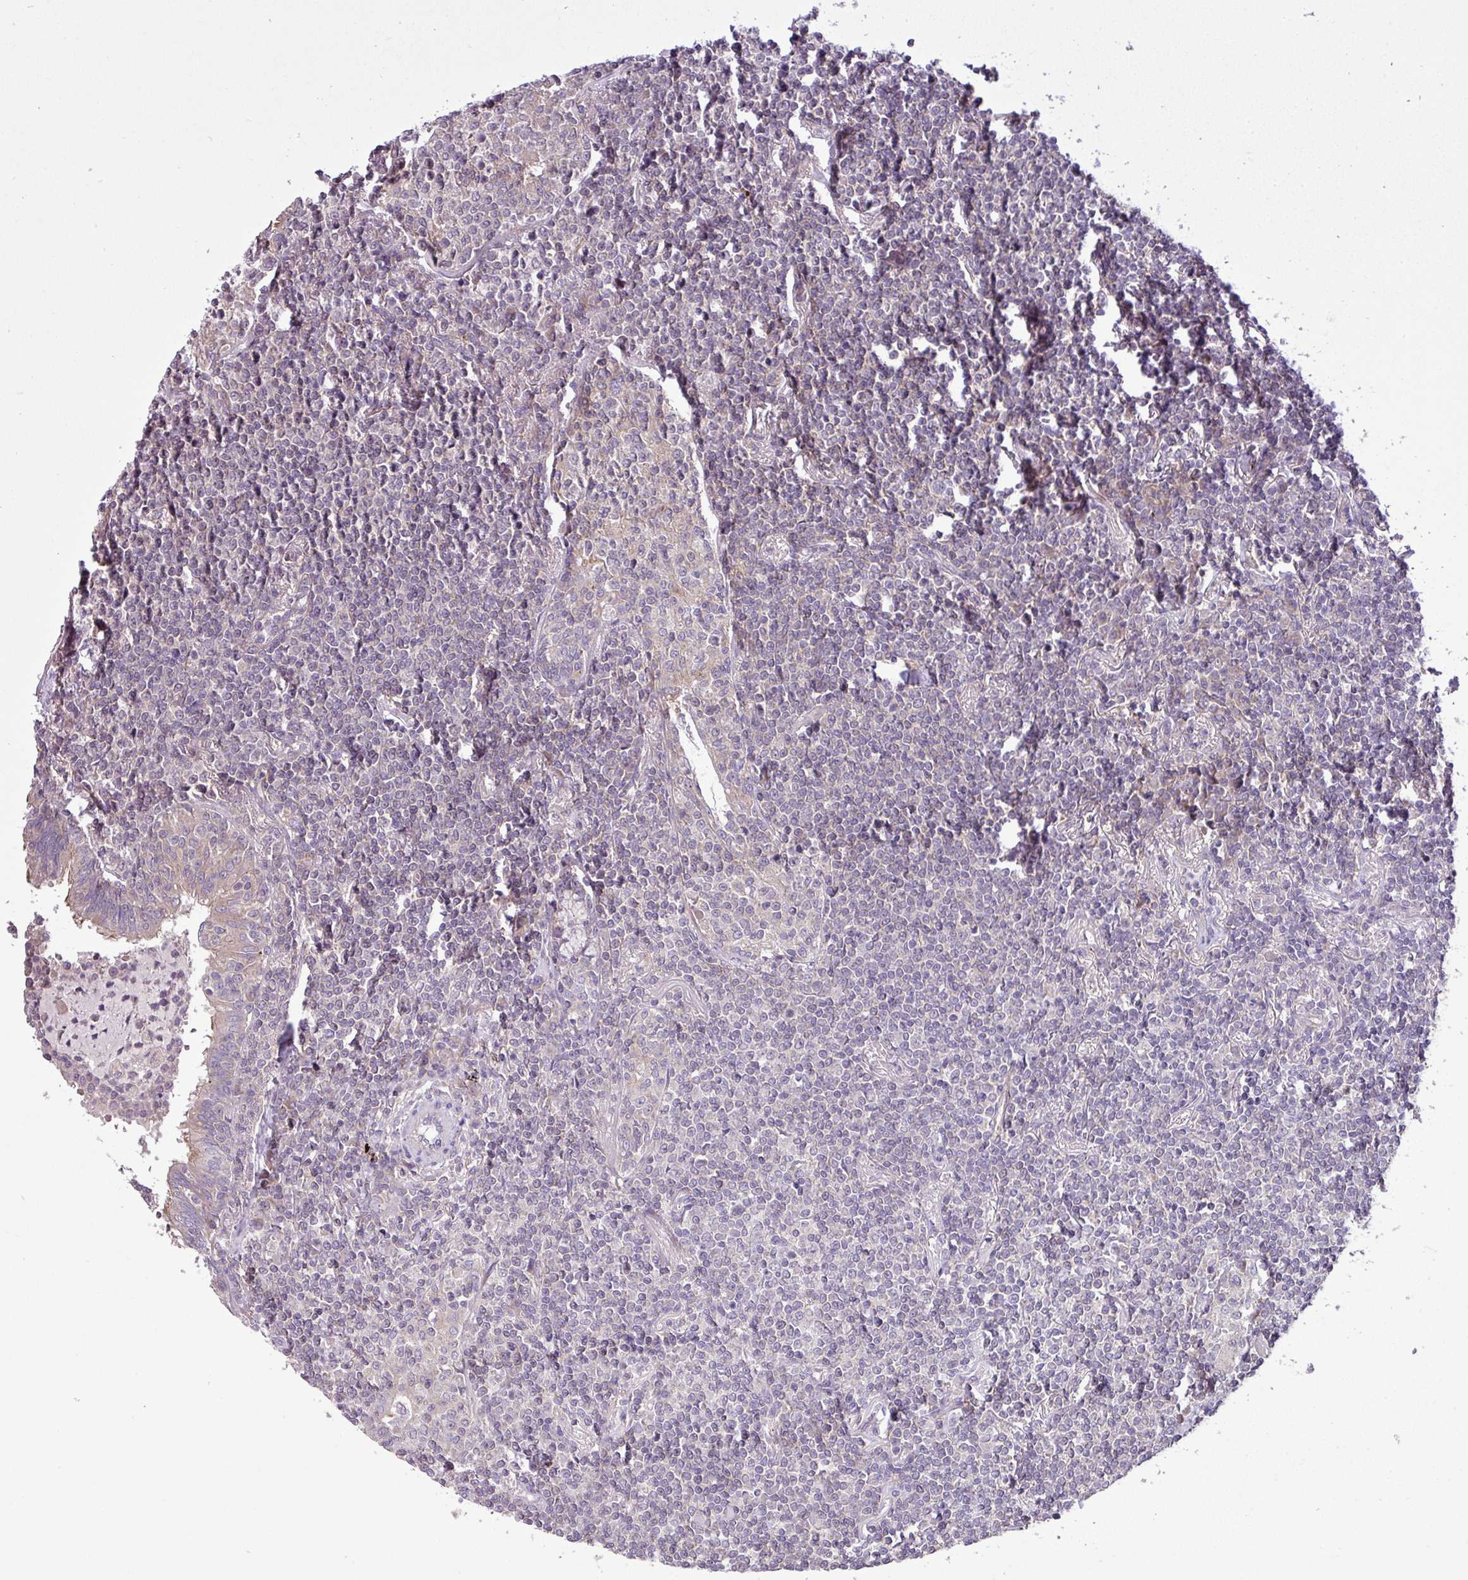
{"staining": {"intensity": "negative", "quantity": "none", "location": "none"}, "tissue": "lymphoma", "cell_type": "Tumor cells", "image_type": "cancer", "snomed": [{"axis": "morphology", "description": "Malignant lymphoma, non-Hodgkin's type, Low grade"}, {"axis": "topography", "description": "Lung"}], "caption": "Immunohistochemistry (IHC) micrograph of neoplastic tissue: human lymphoma stained with DAB (3,3'-diaminobenzidine) exhibits no significant protein expression in tumor cells.", "gene": "XIAP", "patient": {"sex": "female", "age": 71}}